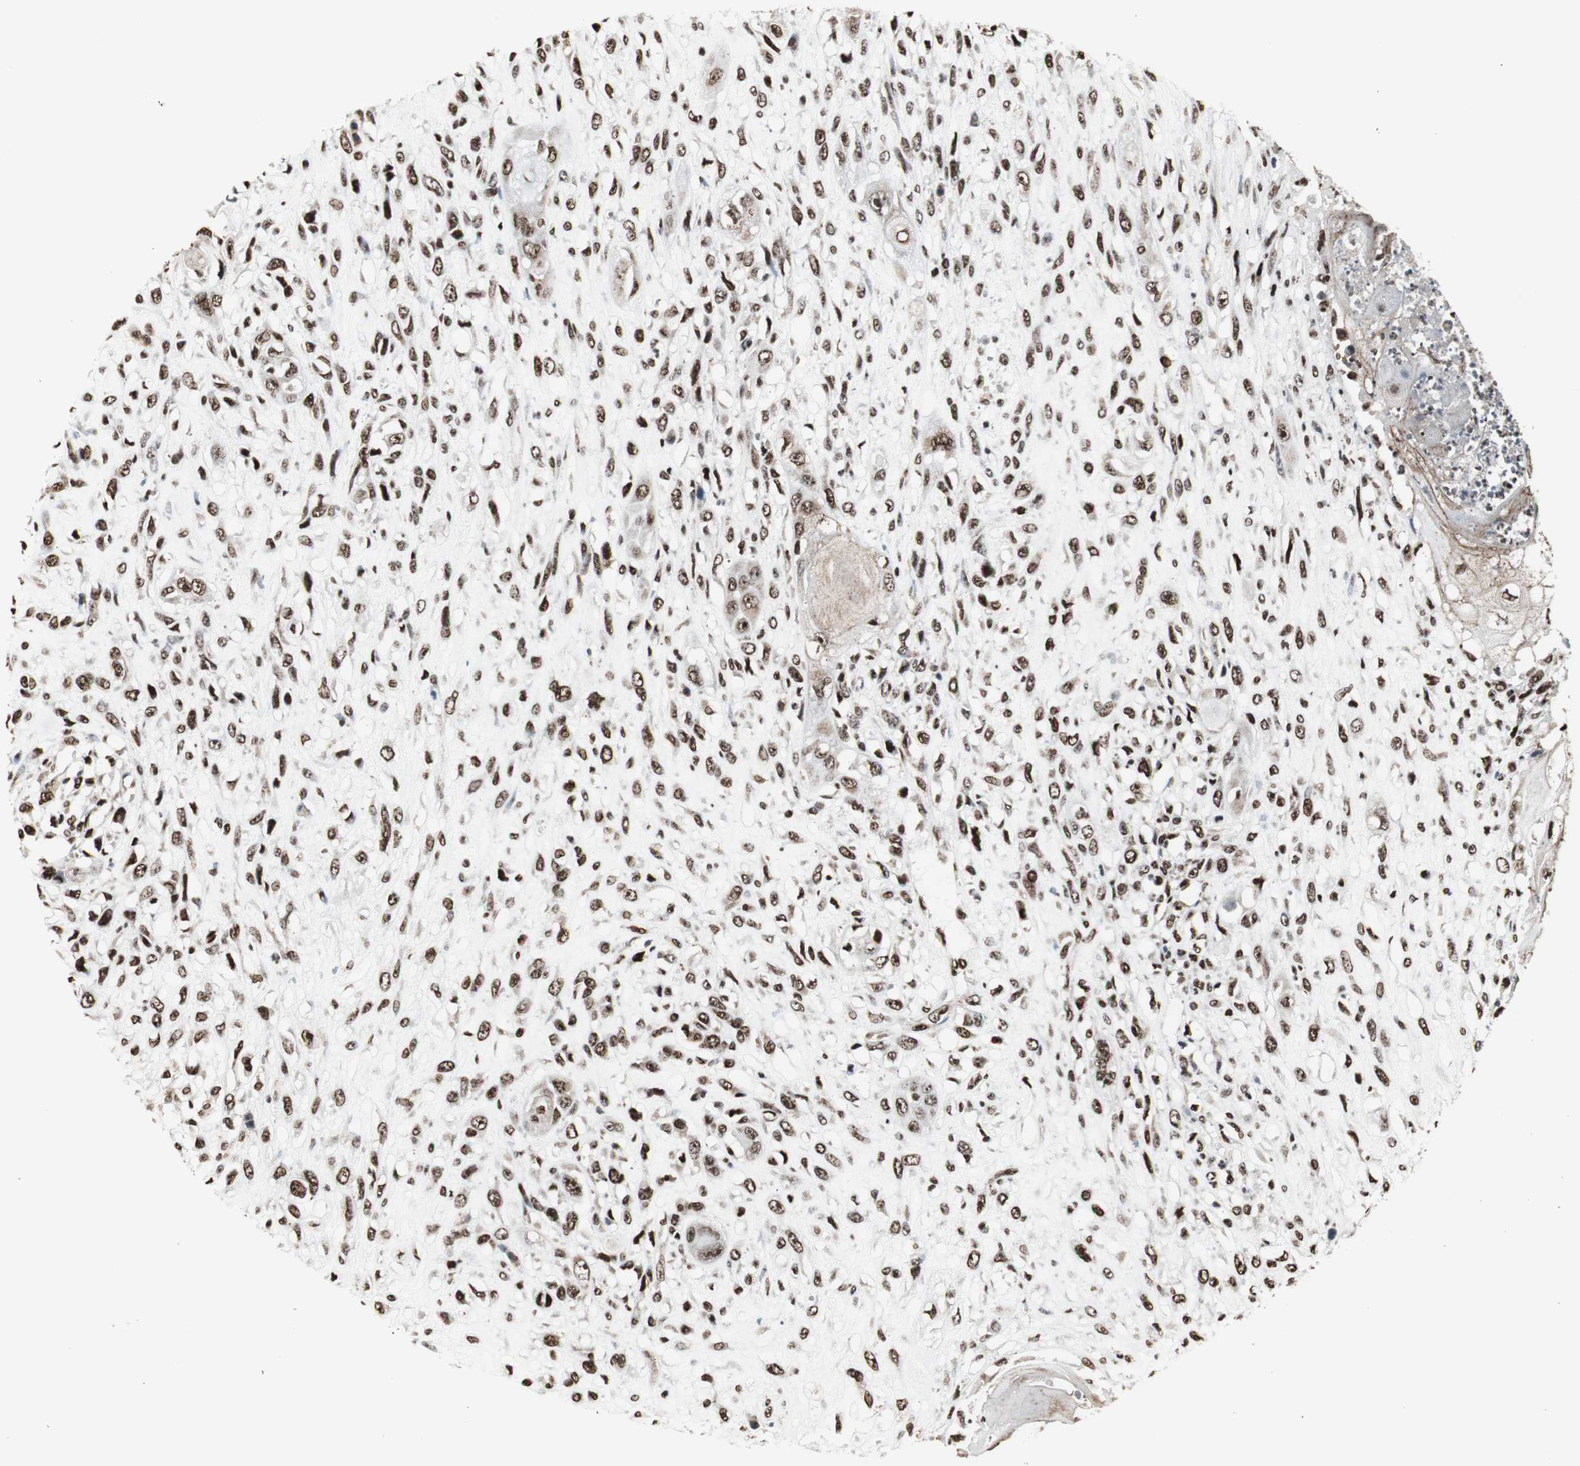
{"staining": {"intensity": "strong", "quantity": ">75%", "location": "nuclear"}, "tissue": "head and neck cancer", "cell_type": "Tumor cells", "image_type": "cancer", "snomed": [{"axis": "morphology", "description": "Necrosis, NOS"}, {"axis": "morphology", "description": "Neoplasm, malignant, NOS"}, {"axis": "topography", "description": "Salivary gland"}, {"axis": "topography", "description": "Head-Neck"}], "caption": "Brown immunohistochemical staining in human head and neck cancer displays strong nuclear expression in approximately >75% of tumor cells. (IHC, brightfield microscopy, high magnification).", "gene": "PARN", "patient": {"sex": "male", "age": 43}}